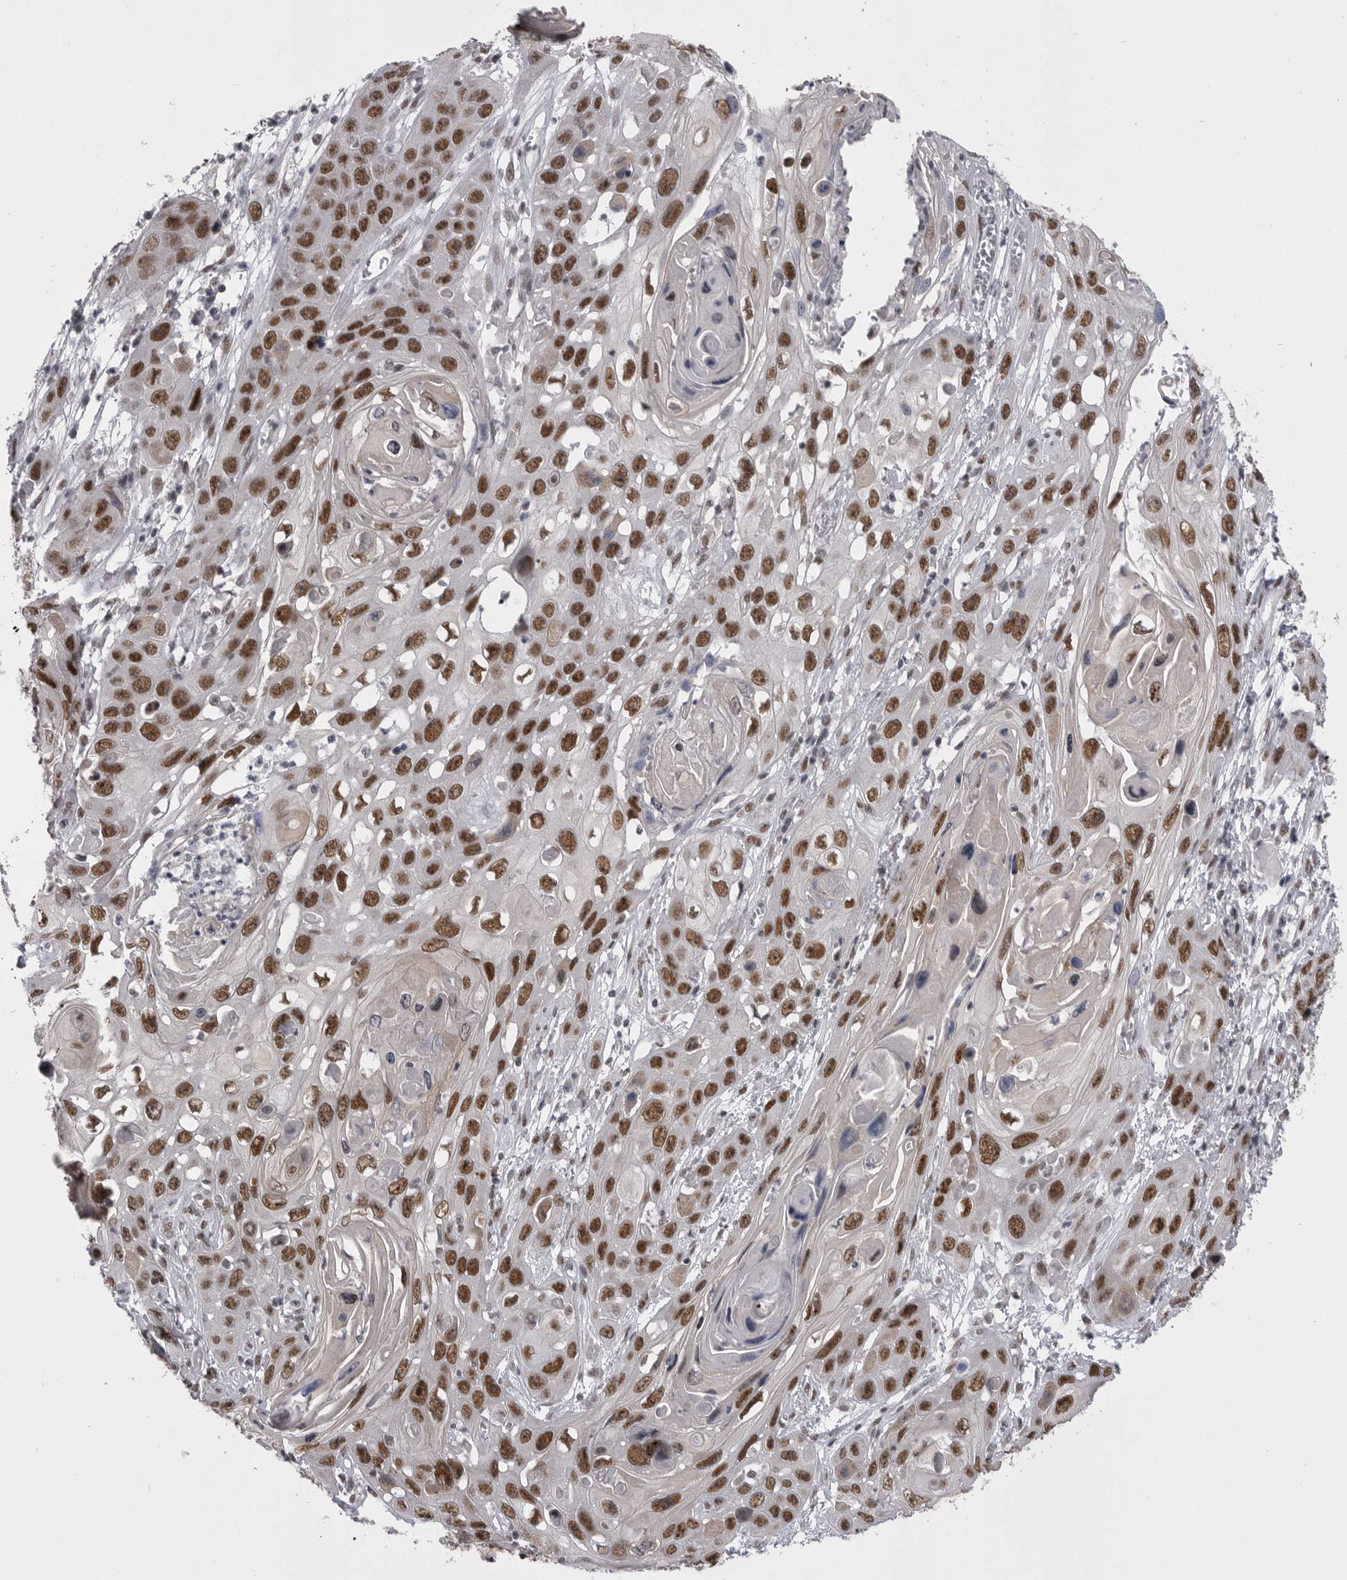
{"staining": {"intensity": "strong", "quantity": ">75%", "location": "nuclear"}, "tissue": "skin cancer", "cell_type": "Tumor cells", "image_type": "cancer", "snomed": [{"axis": "morphology", "description": "Squamous cell carcinoma, NOS"}, {"axis": "topography", "description": "Skin"}], "caption": "Protein staining by IHC shows strong nuclear staining in about >75% of tumor cells in skin cancer (squamous cell carcinoma).", "gene": "MEPCE", "patient": {"sex": "male", "age": 55}}